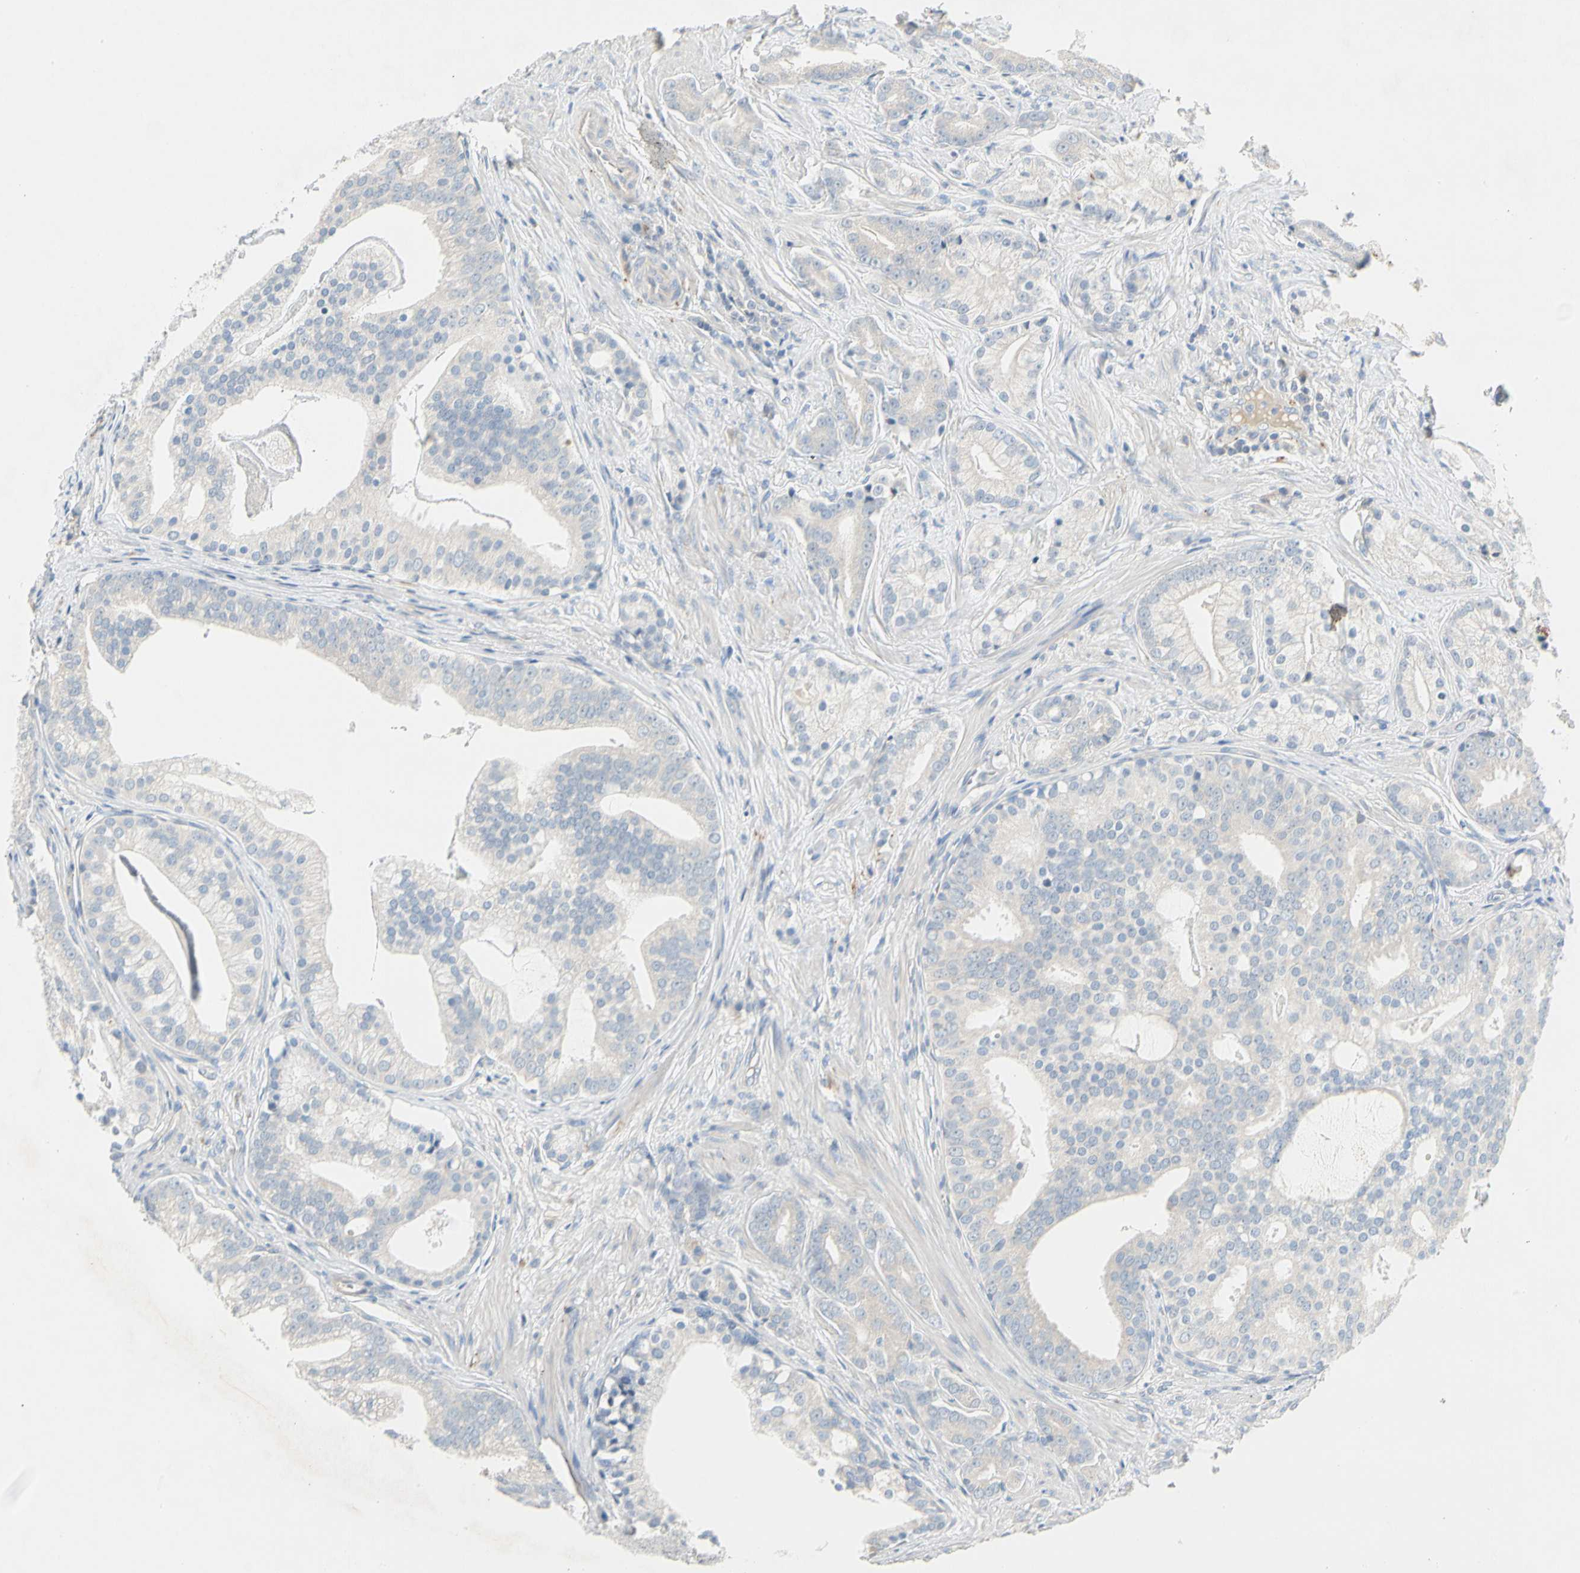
{"staining": {"intensity": "negative", "quantity": "none", "location": "none"}, "tissue": "prostate cancer", "cell_type": "Tumor cells", "image_type": "cancer", "snomed": [{"axis": "morphology", "description": "Adenocarcinoma, Low grade"}, {"axis": "topography", "description": "Prostate"}], "caption": "Immunohistochemistry (IHC) photomicrograph of human prostate cancer (adenocarcinoma (low-grade)) stained for a protein (brown), which exhibits no expression in tumor cells. Nuclei are stained in blue.", "gene": "CCM2L", "patient": {"sex": "male", "age": 58}}